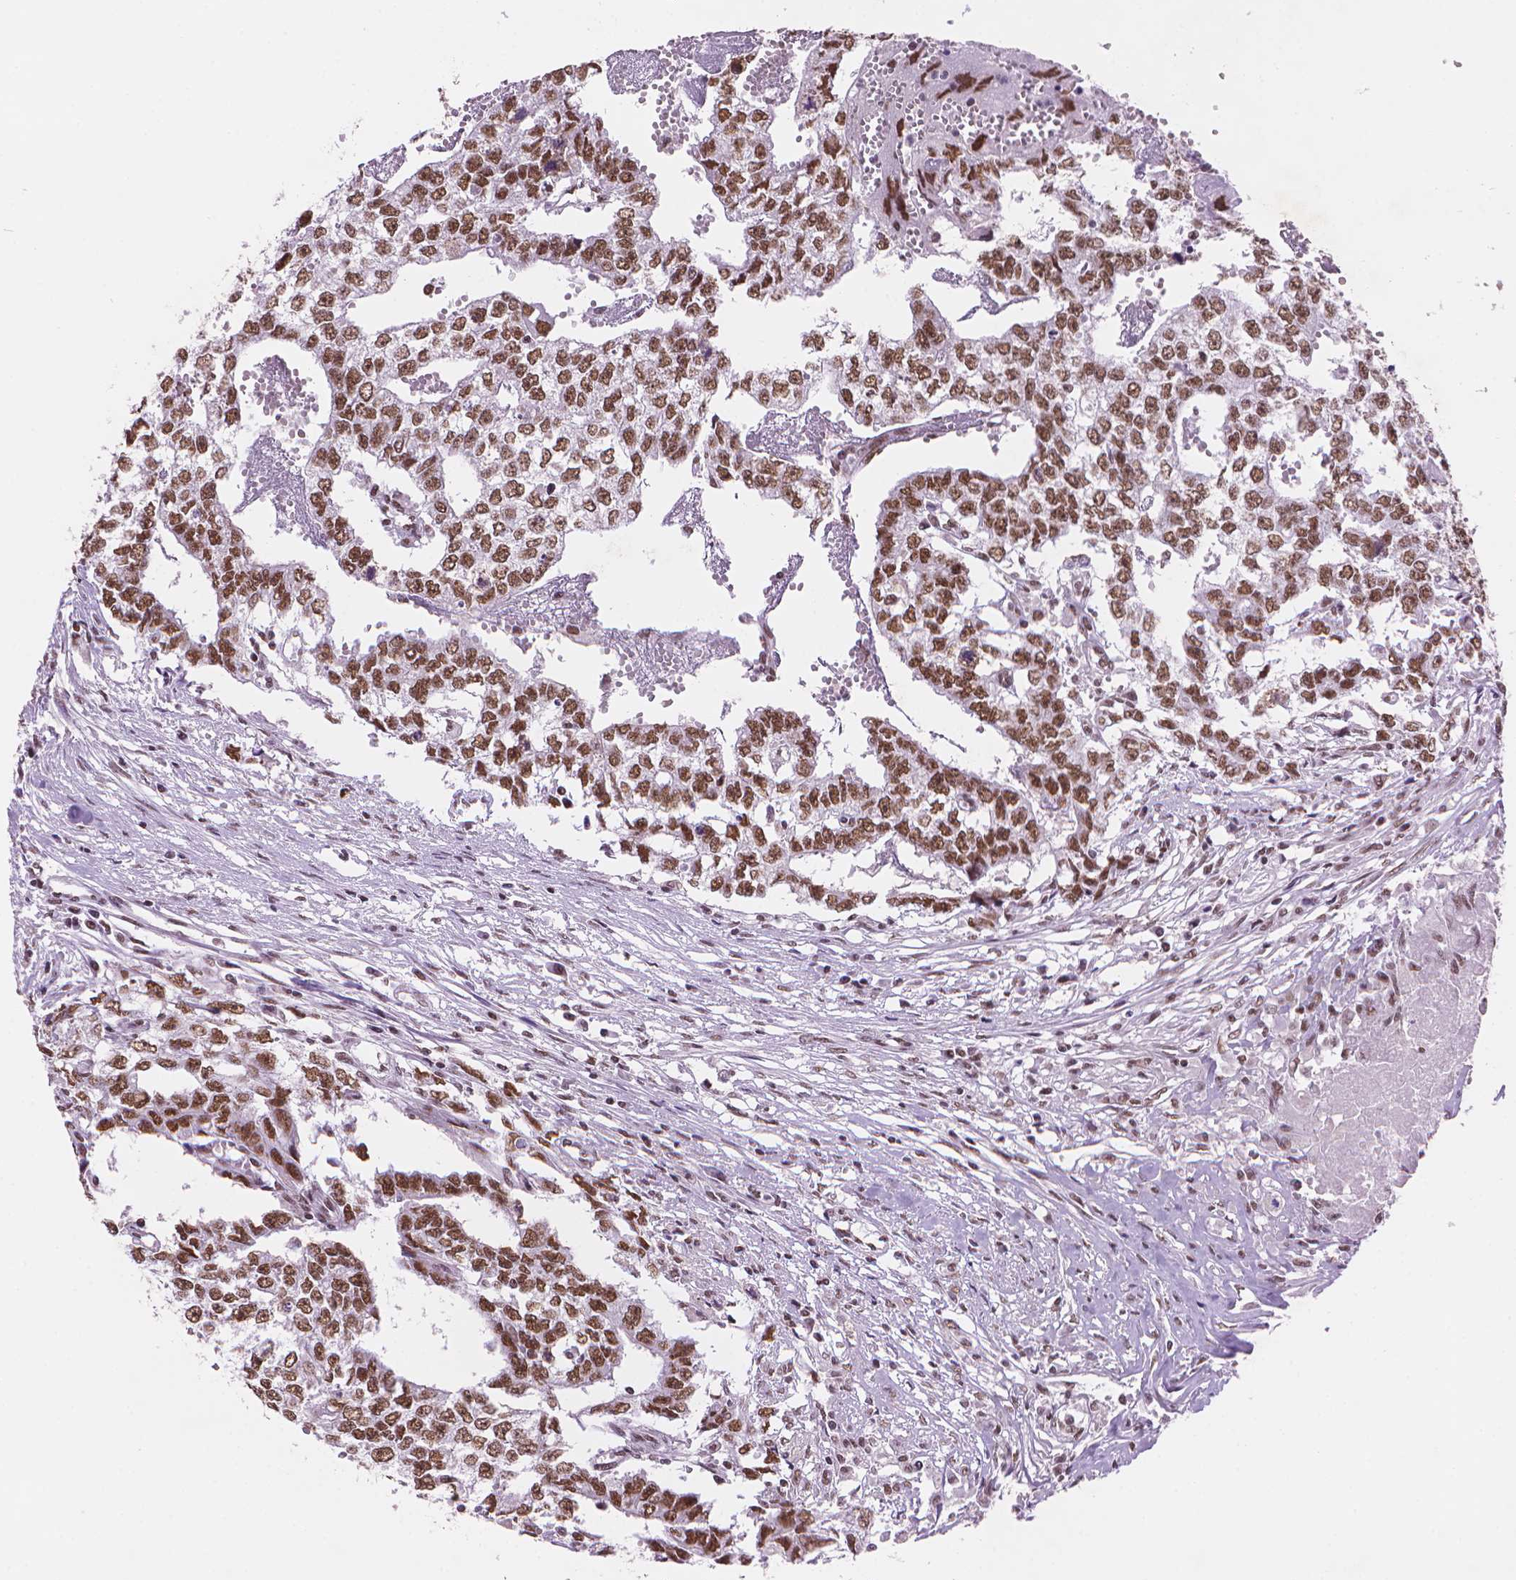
{"staining": {"intensity": "moderate", "quantity": ">75%", "location": "nuclear"}, "tissue": "testis cancer", "cell_type": "Tumor cells", "image_type": "cancer", "snomed": [{"axis": "morphology", "description": "Carcinoma, Embryonal, NOS"}, {"axis": "morphology", "description": "Teratoma, malignant, NOS"}, {"axis": "topography", "description": "Testis"}], "caption": "High-power microscopy captured an immunohistochemistry (IHC) micrograph of testis cancer, revealing moderate nuclear expression in approximately >75% of tumor cells.", "gene": "RPA4", "patient": {"sex": "male", "age": 24}}